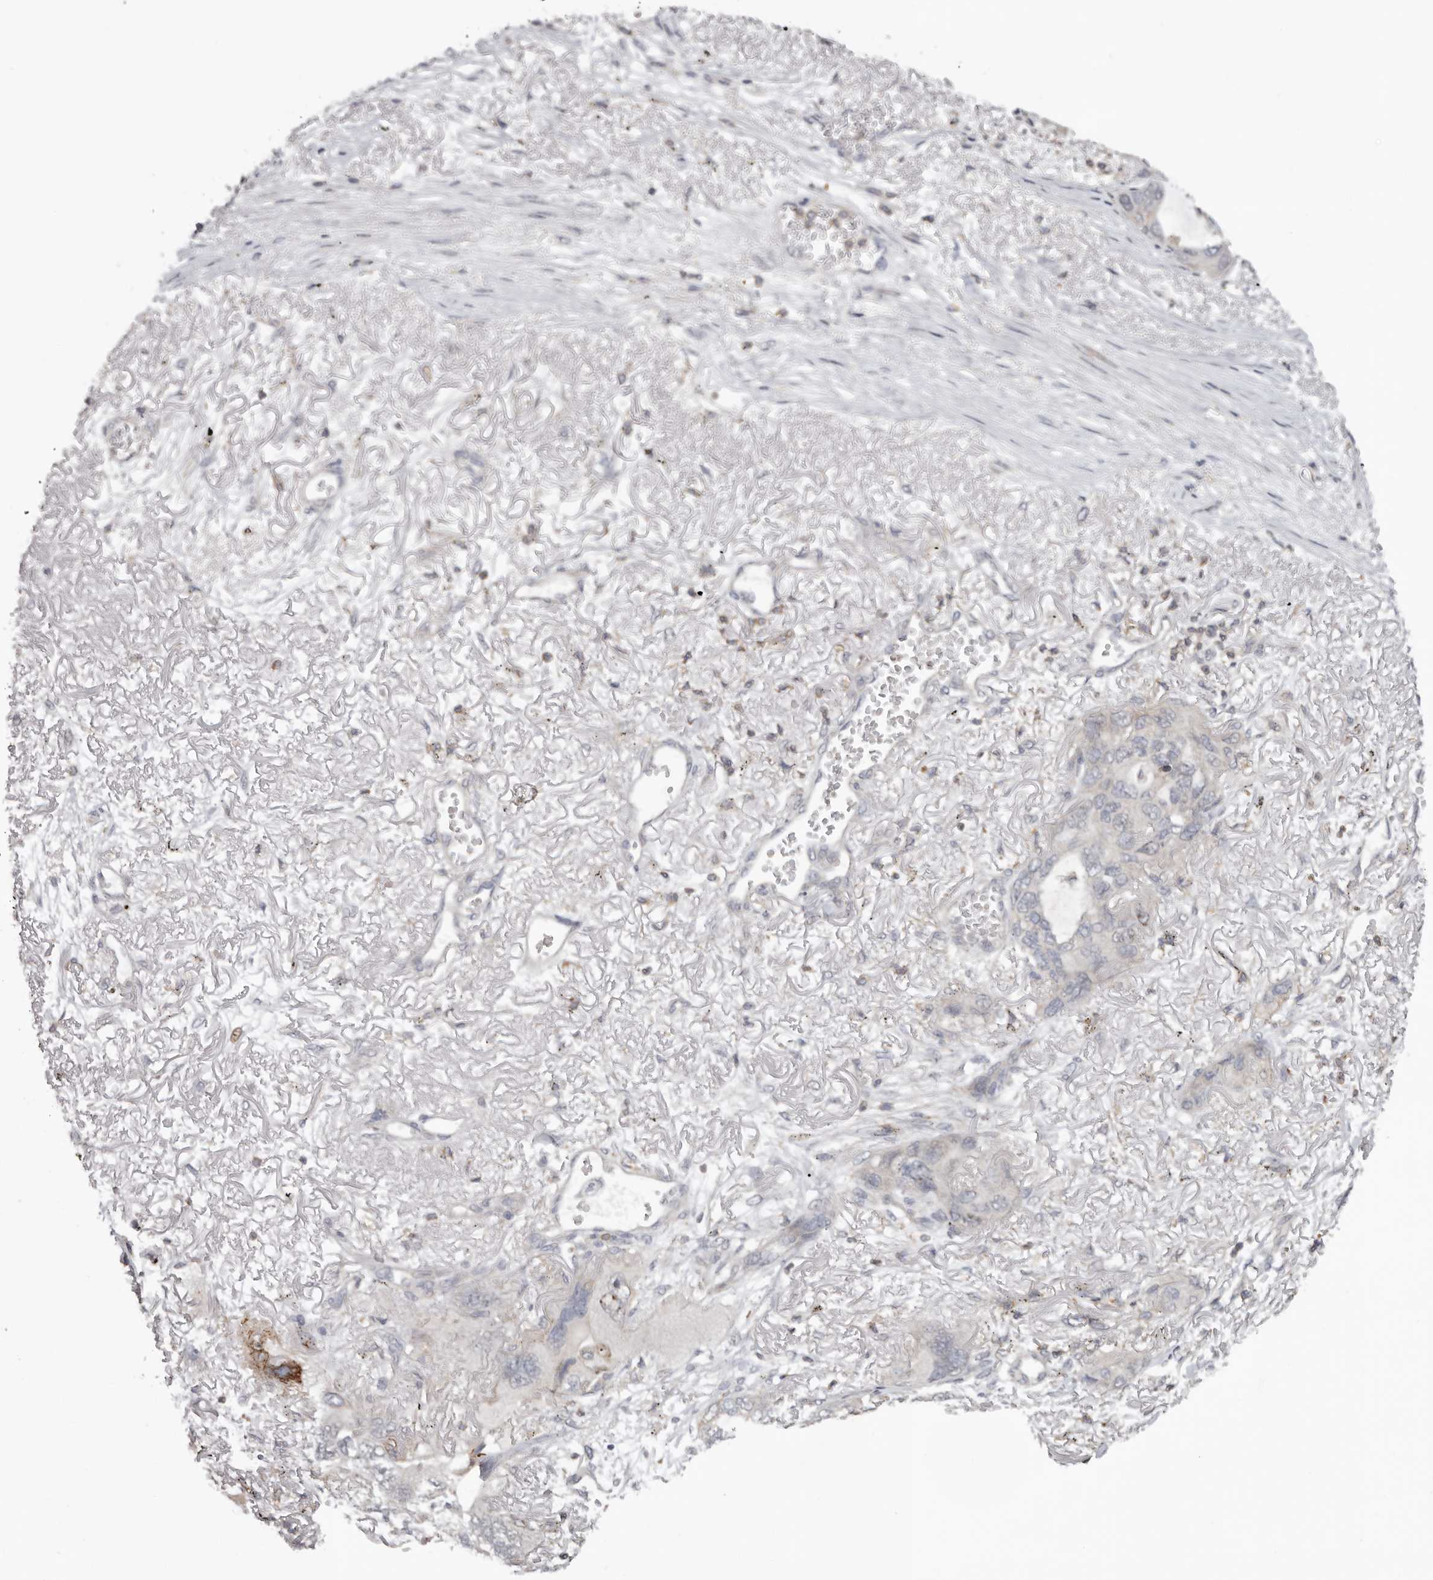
{"staining": {"intensity": "negative", "quantity": "none", "location": "none"}, "tissue": "lung cancer", "cell_type": "Tumor cells", "image_type": "cancer", "snomed": [{"axis": "morphology", "description": "Squamous cell carcinoma, NOS"}, {"axis": "topography", "description": "Lung"}], "caption": "Immunohistochemistry histopathology image of human lung squamous cell carcinoma stained for a protein (brown), which exhibits no staining in tumor cells.", "gene": "ANKRD44", "patient": {"sex": "female", "age": 73}}